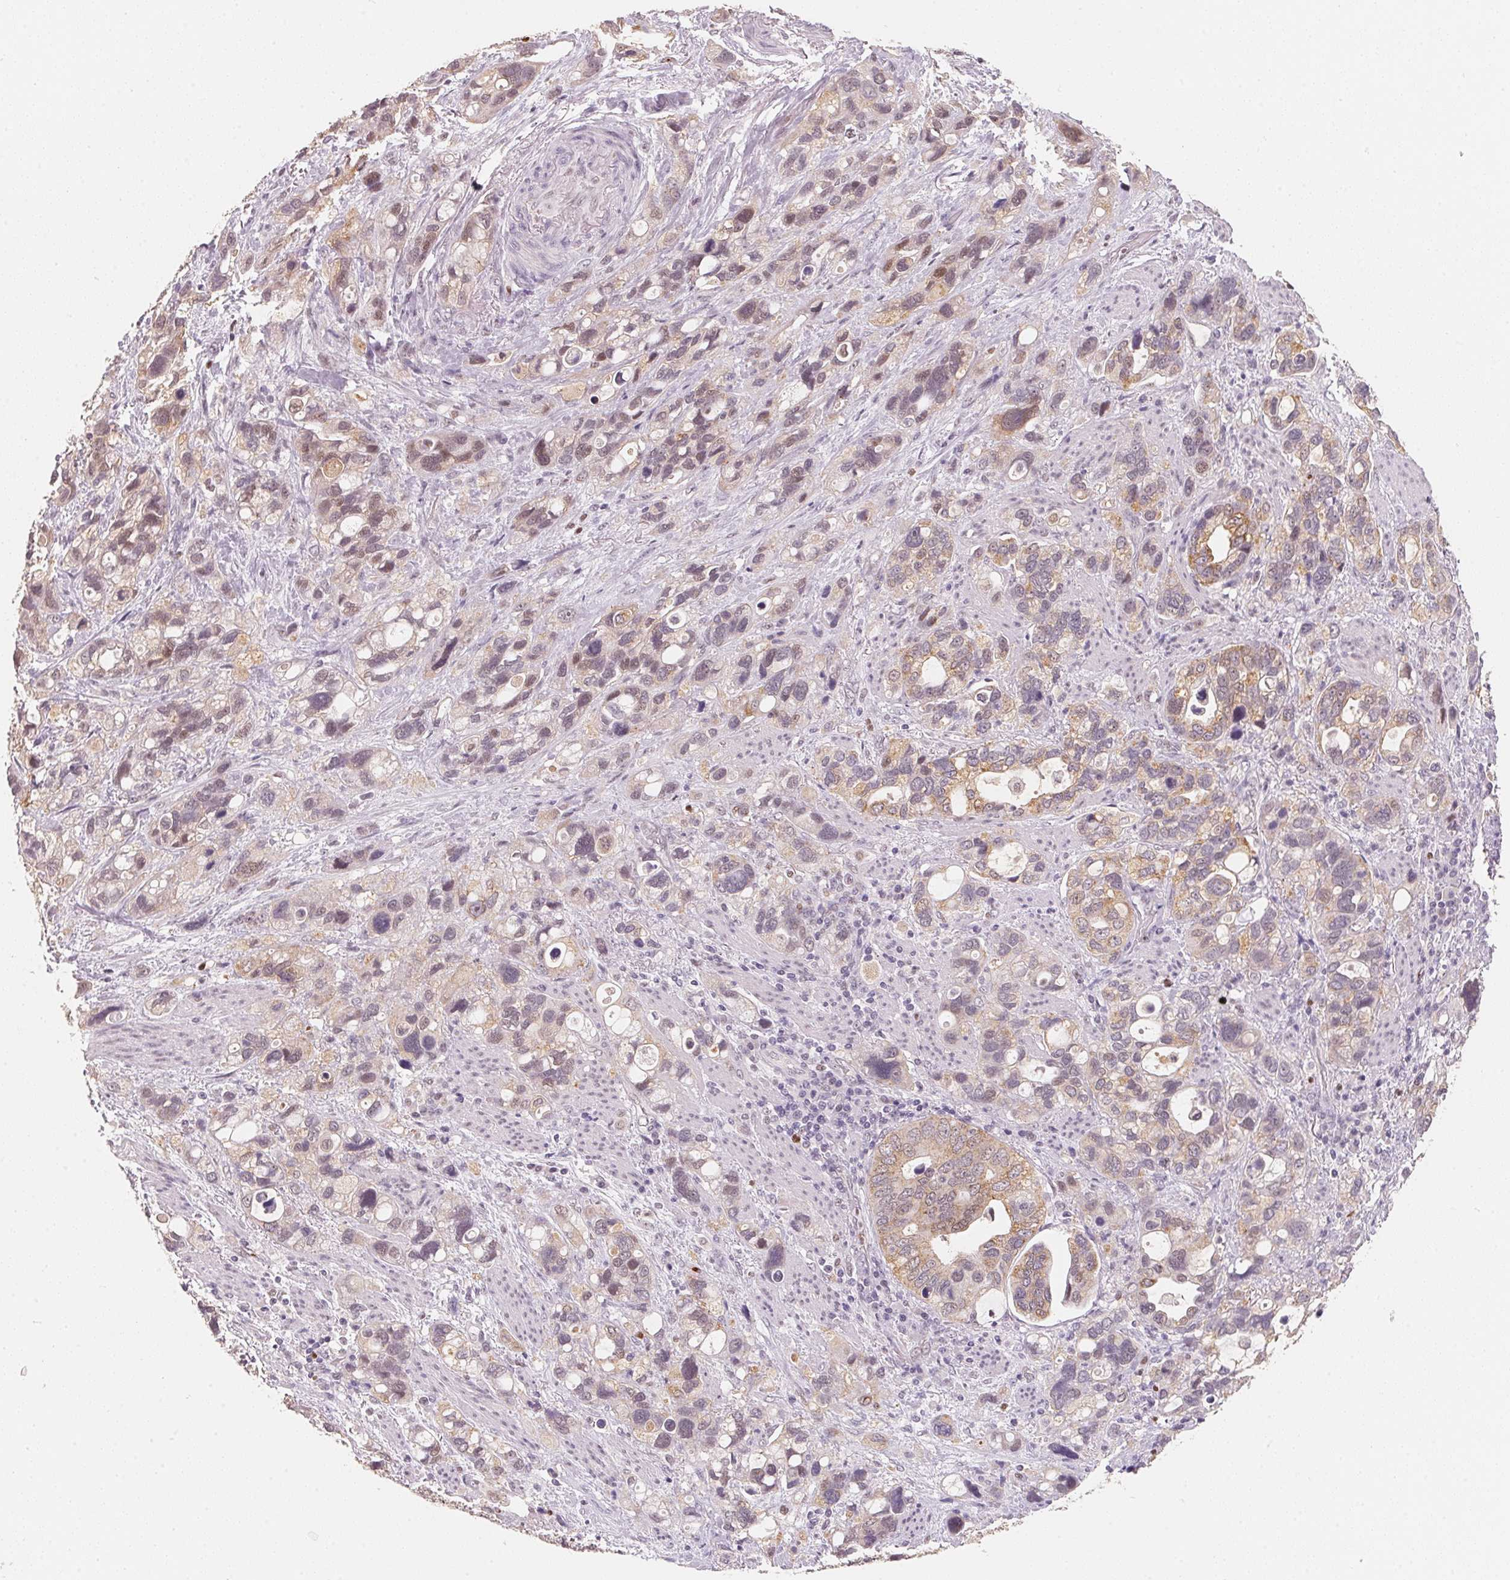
{"staining": {"intensity": "weak", "quantity": ">75%", "location": "cytoplasmic/membranous,nuclear"}, "tissue": "stomach cancer", "cell_type": "Tumor cells", "image_type": "cancer", "snomed": [{"axis": "morphology", "description": "Adenocarcinoma, NOS"}, {"axis": "topography", "description": "Stomach, upper"}], "caption": "IHC histopathology image of human adenocarcinoma (stomach) stained for a protein (brown), which demonstrates low levels of weak cytoplasmic/membranous and nuclear positivity in approximately >75% of tumor cells.", "gene": "ARHGAP22", "patient": {"sex": "female", "age": 81}}